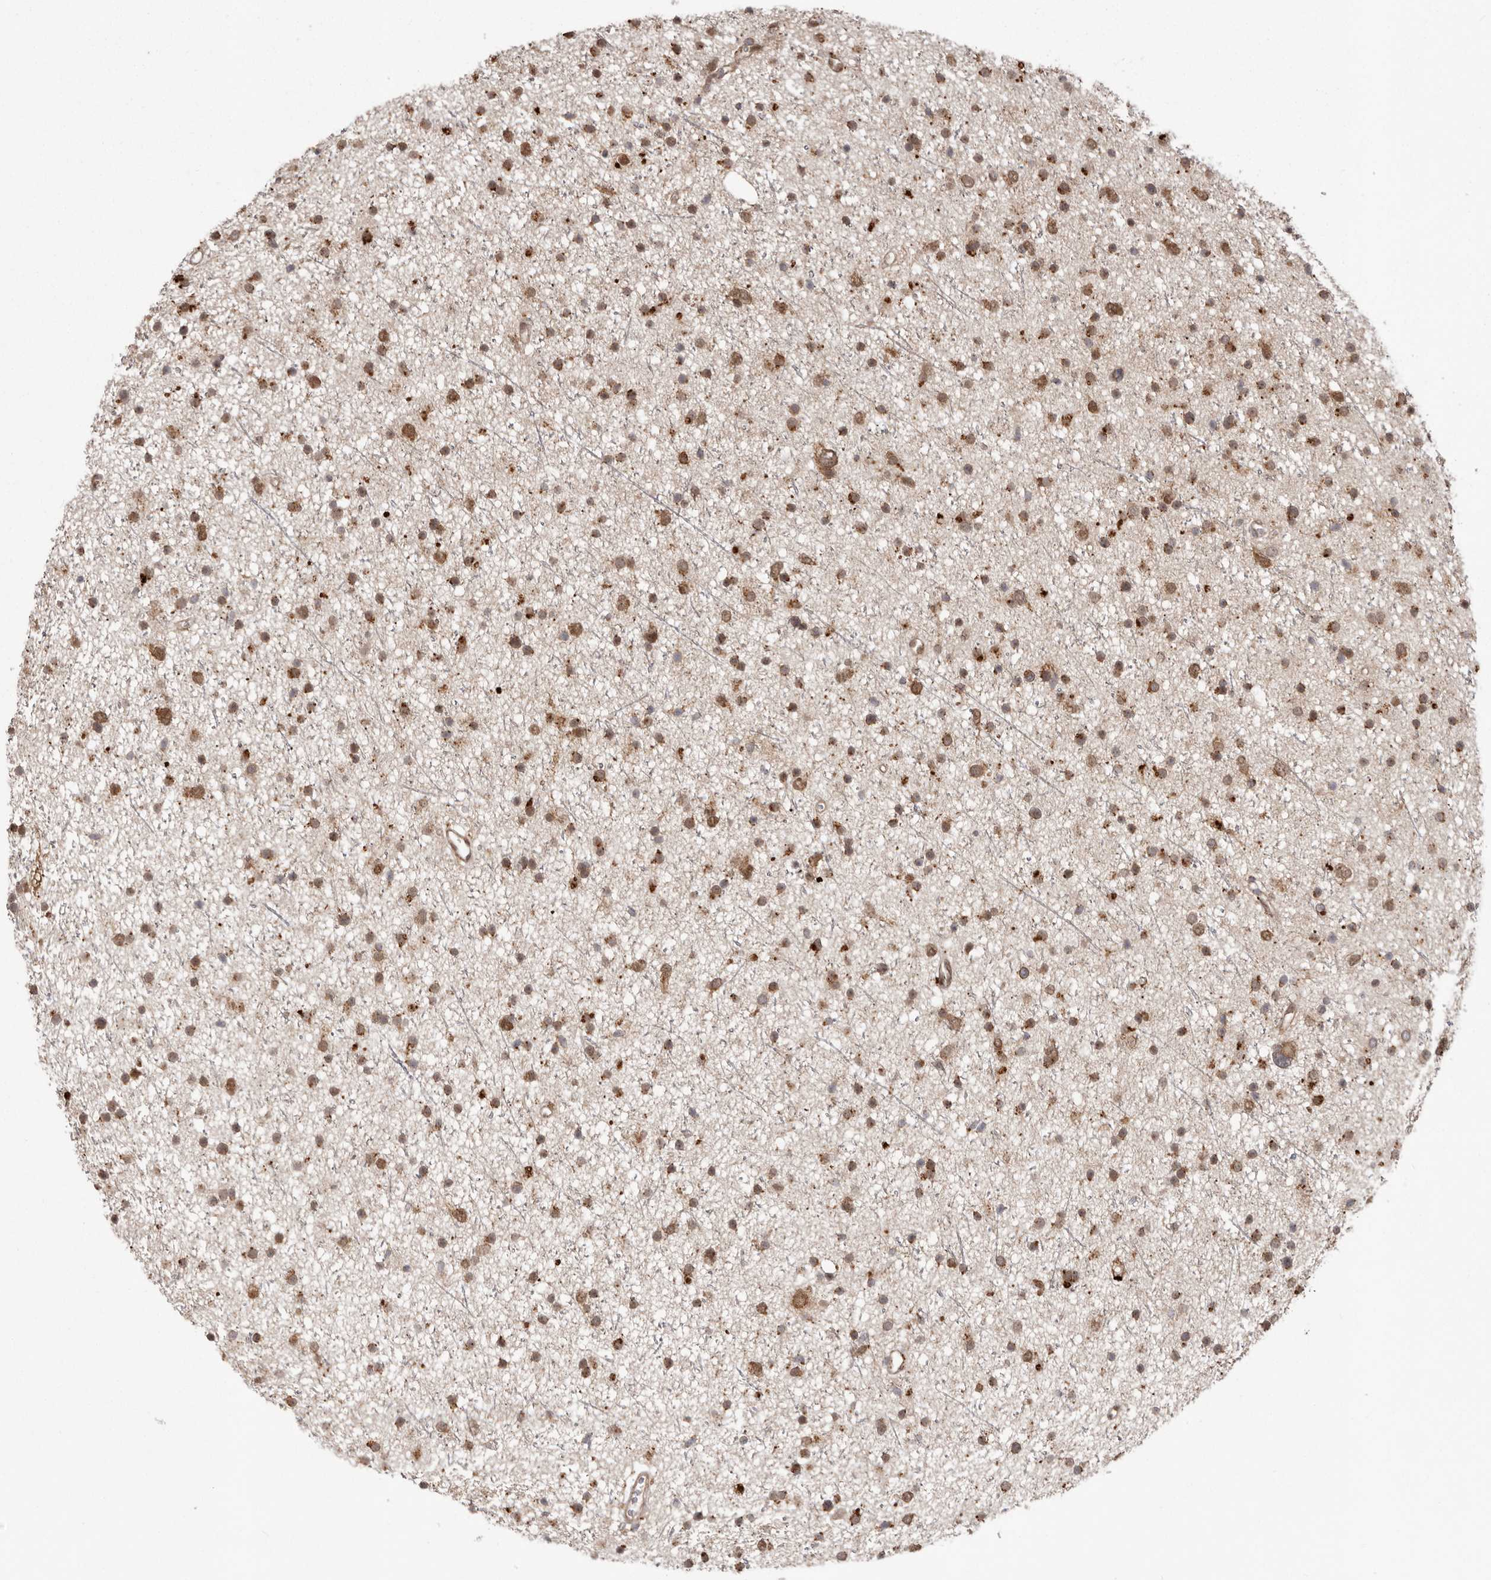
{"staining": {"intensity": "moderate", "quantity": ">75%", "location": "cytoplasmic/membranous,nuclear"}, "tissue": "glioma", "cell_type": "Tumor cells", "image_type": "cancer", "snomed": [{"axis": "morphology", "description": "Glioma, malignant, Low grade"}, {"axis": "topography", "description": "Cerebral cortex"}], "caption": "The histopathology image demonstrates a brown stain indicating the presence of a protein in the cytoplasmic/membranous and nuclear of tumor cells in low-grade glioma (malignant).", "gene": "NUP43", "patient": {"sex": "female", "age": 39}}